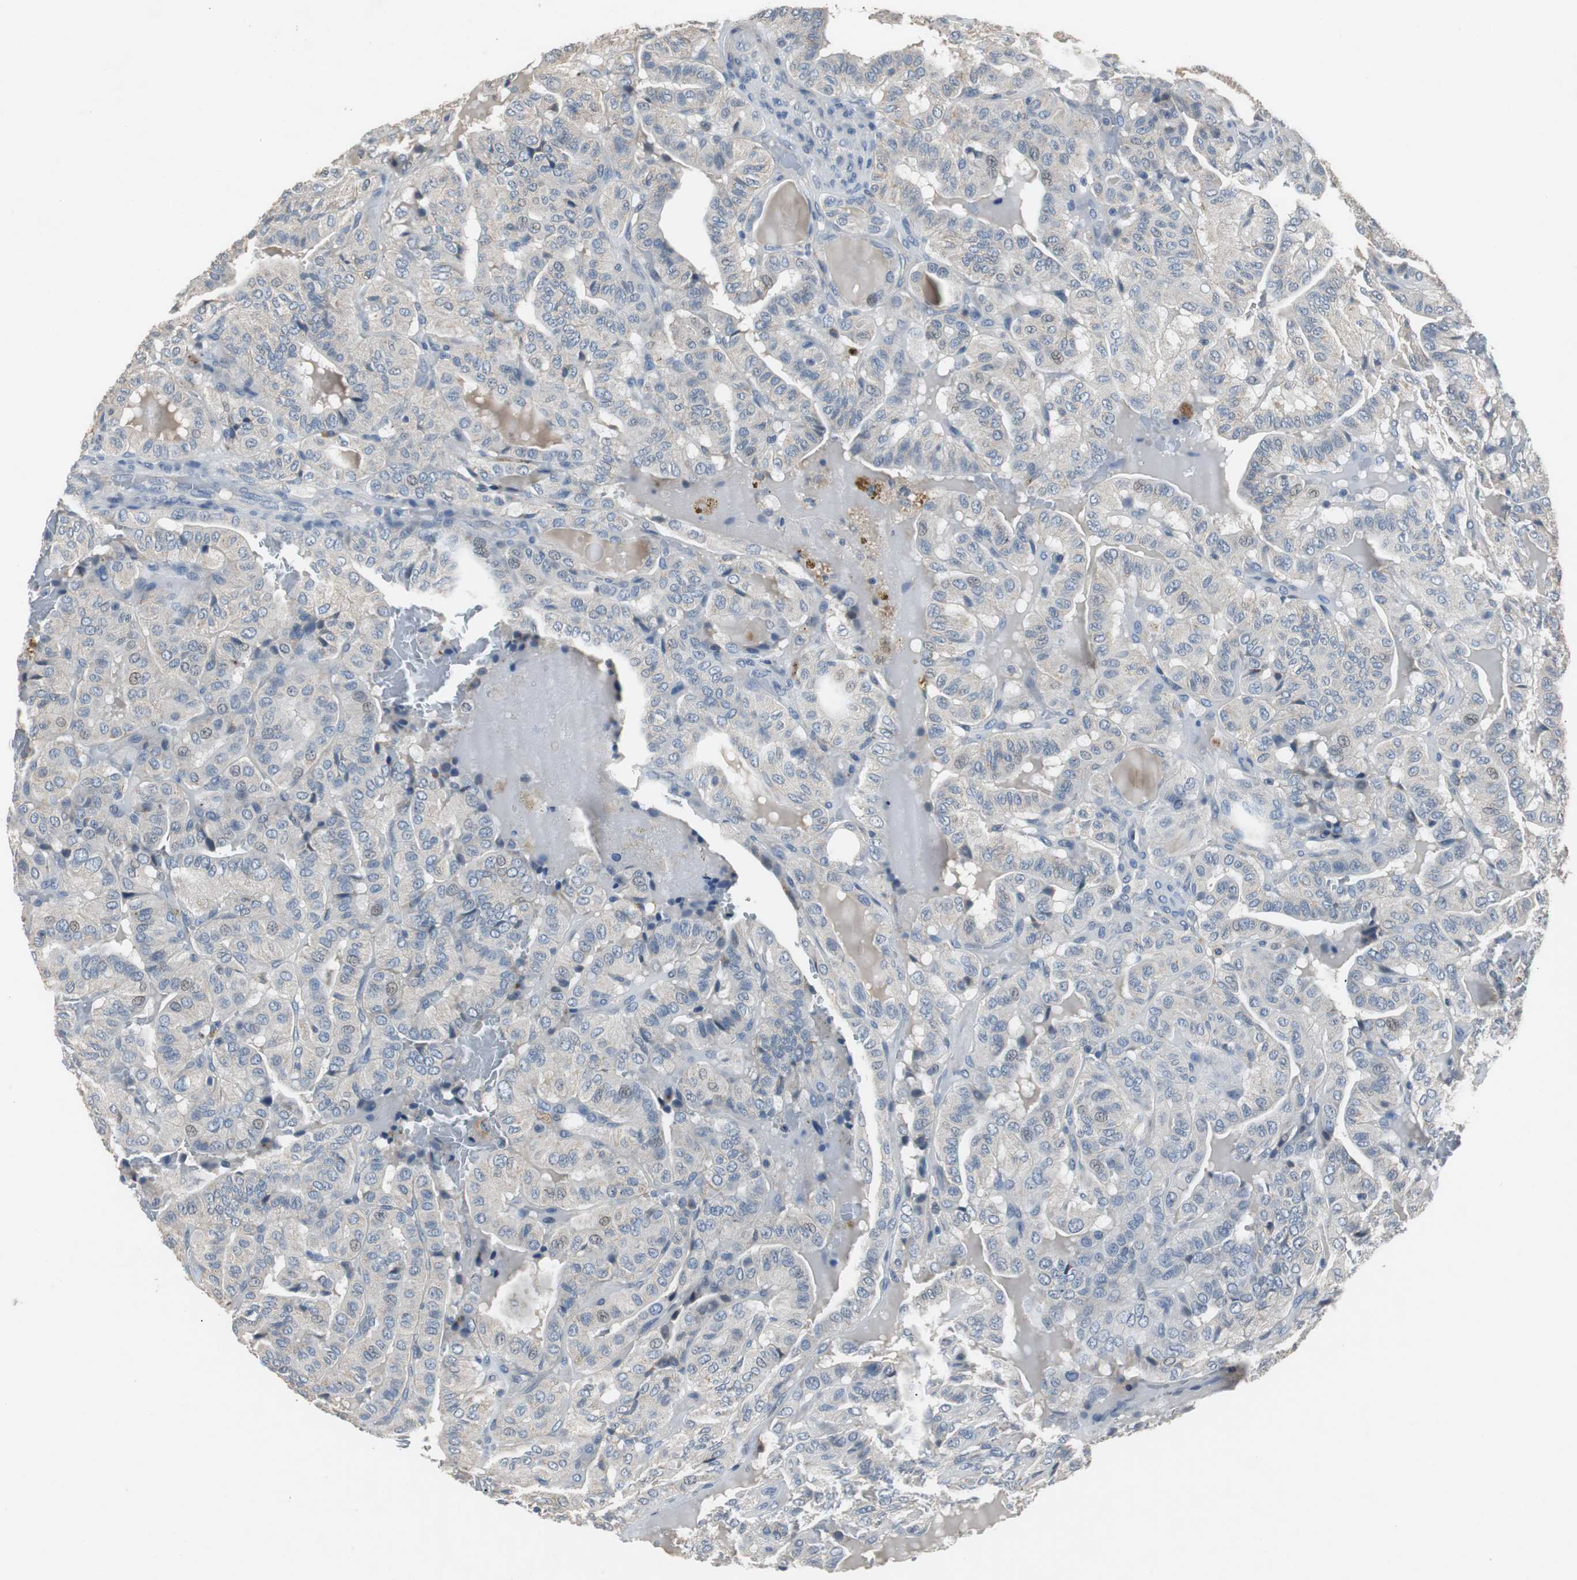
{"staining": {"intensity": "weak", "quantity": "<25%", "location": "cytoplasmic/membranous"}, "tissue": "thyroid cancer", "cell_type": "Tumor cells", "image_type": "cancer", "snomed": [{"axis": "morphology", "description": "Papillary adenocarcinoma, NOS"}, {"axis": "topography", "description": "Thyroid gland"}], "caption": "This histopathology image is of thyroid papillary adenocarcinoma stained with immunohistochemistry to label a protein in brown with the nuclei are counter-stained blue. There is no positivity in tumor cells. The staining is performed using DAB brown chromogen with nuclei counter-stained in using hematoxylin.", "gene": "PCYT1B", "patient": {"sex": "male", "age": 77}}